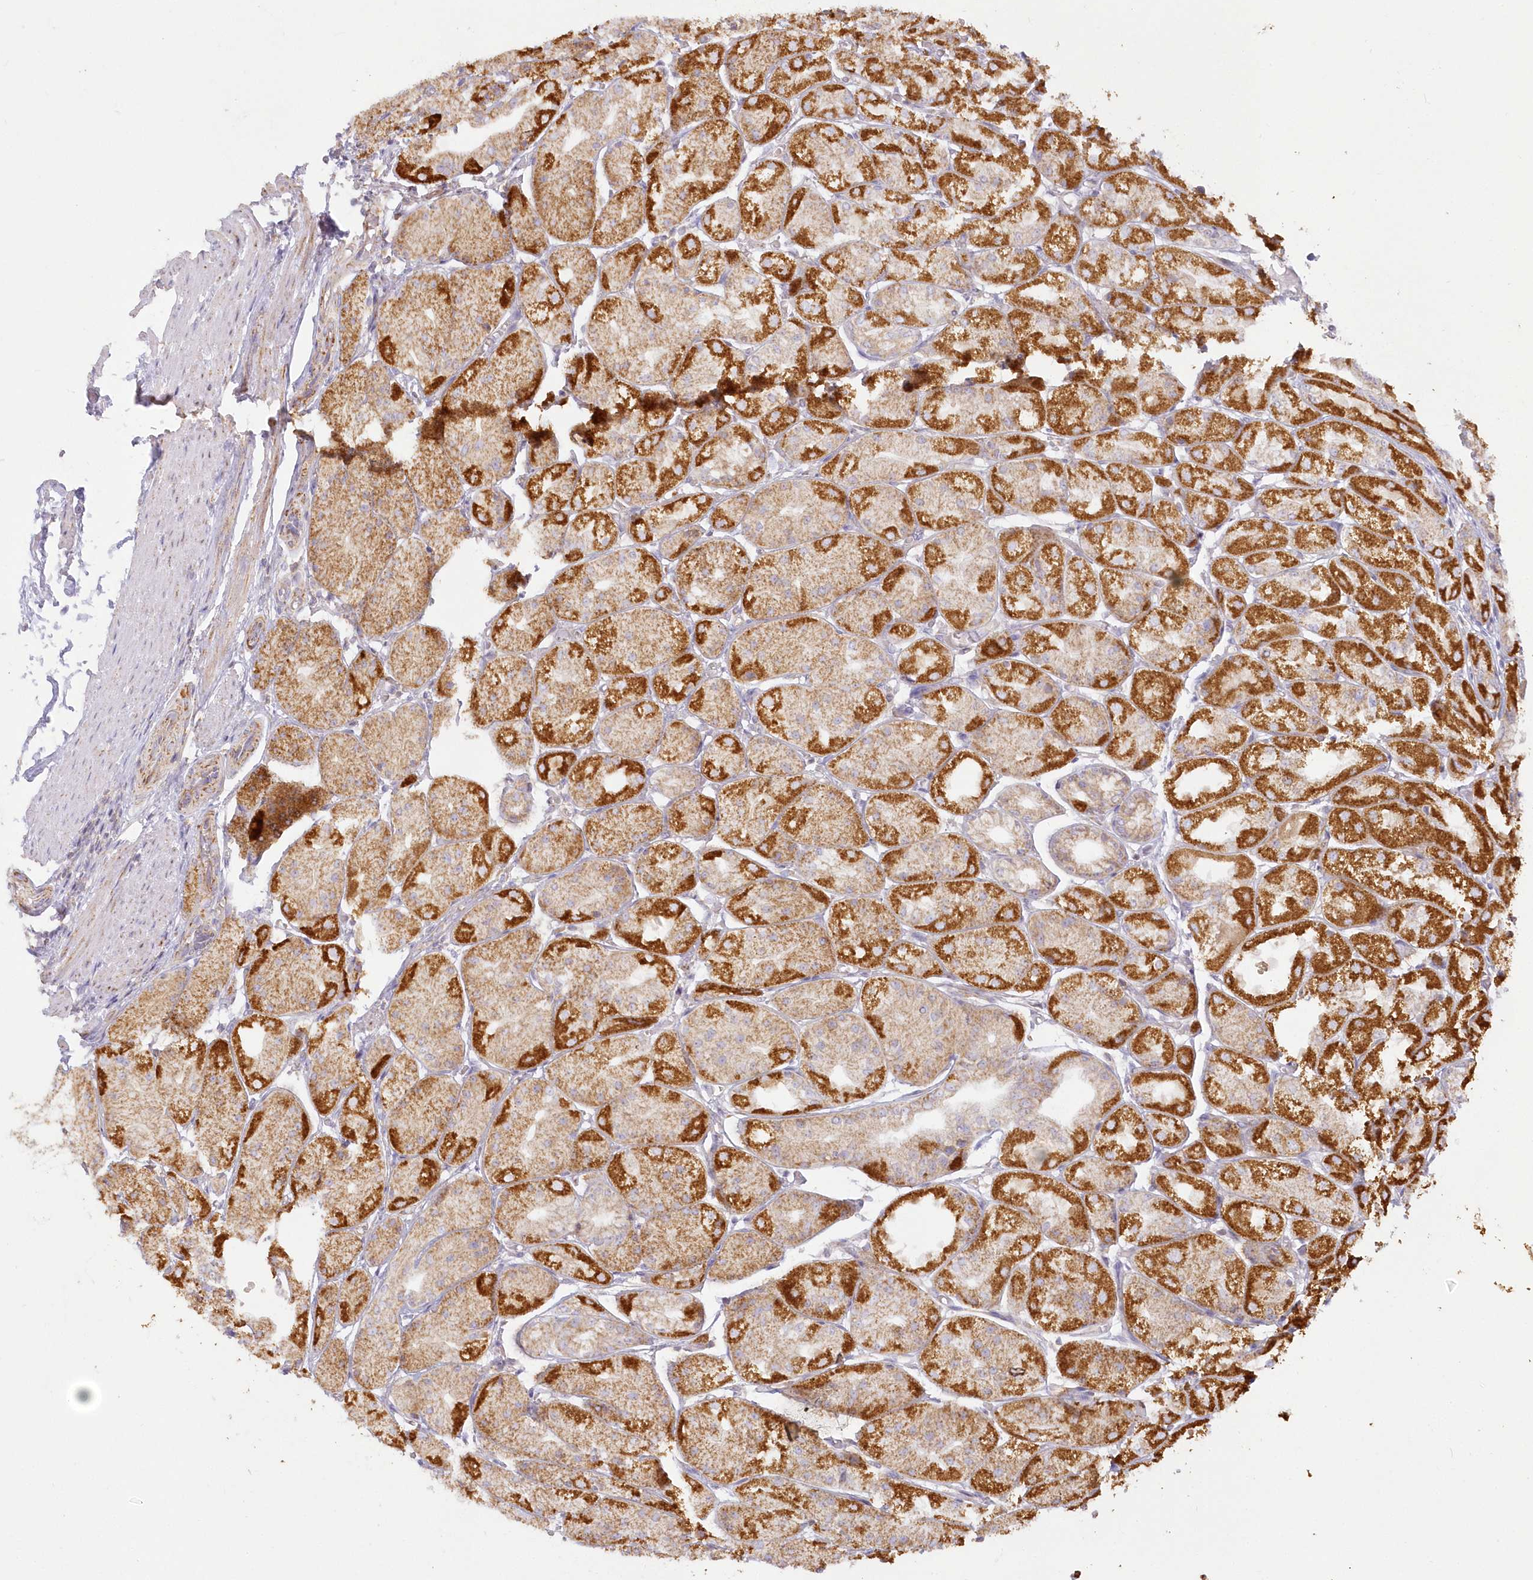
{"staining": {"intensity": "strong", "quantity": ">75%", "location": "cytoplasmic/membranous"}, "tissue": "stomach", "cell_type": "Glandular cells", "image_type": "normal", "snomed": [{"axis": "morphology", "description": "Normal tissue, NOS"}, {"axis": "topography", "description": "Stomach, upper"}], "caption": "A photomicrograph showing strong cytoplasmic/membranous staining in approximately >75% of glandular cells in unremarkable stomach, as visualized by brown immunohistochemical staining.", "gene": "TBC1D14", "patient": {"sex": "male", "age": 72}}